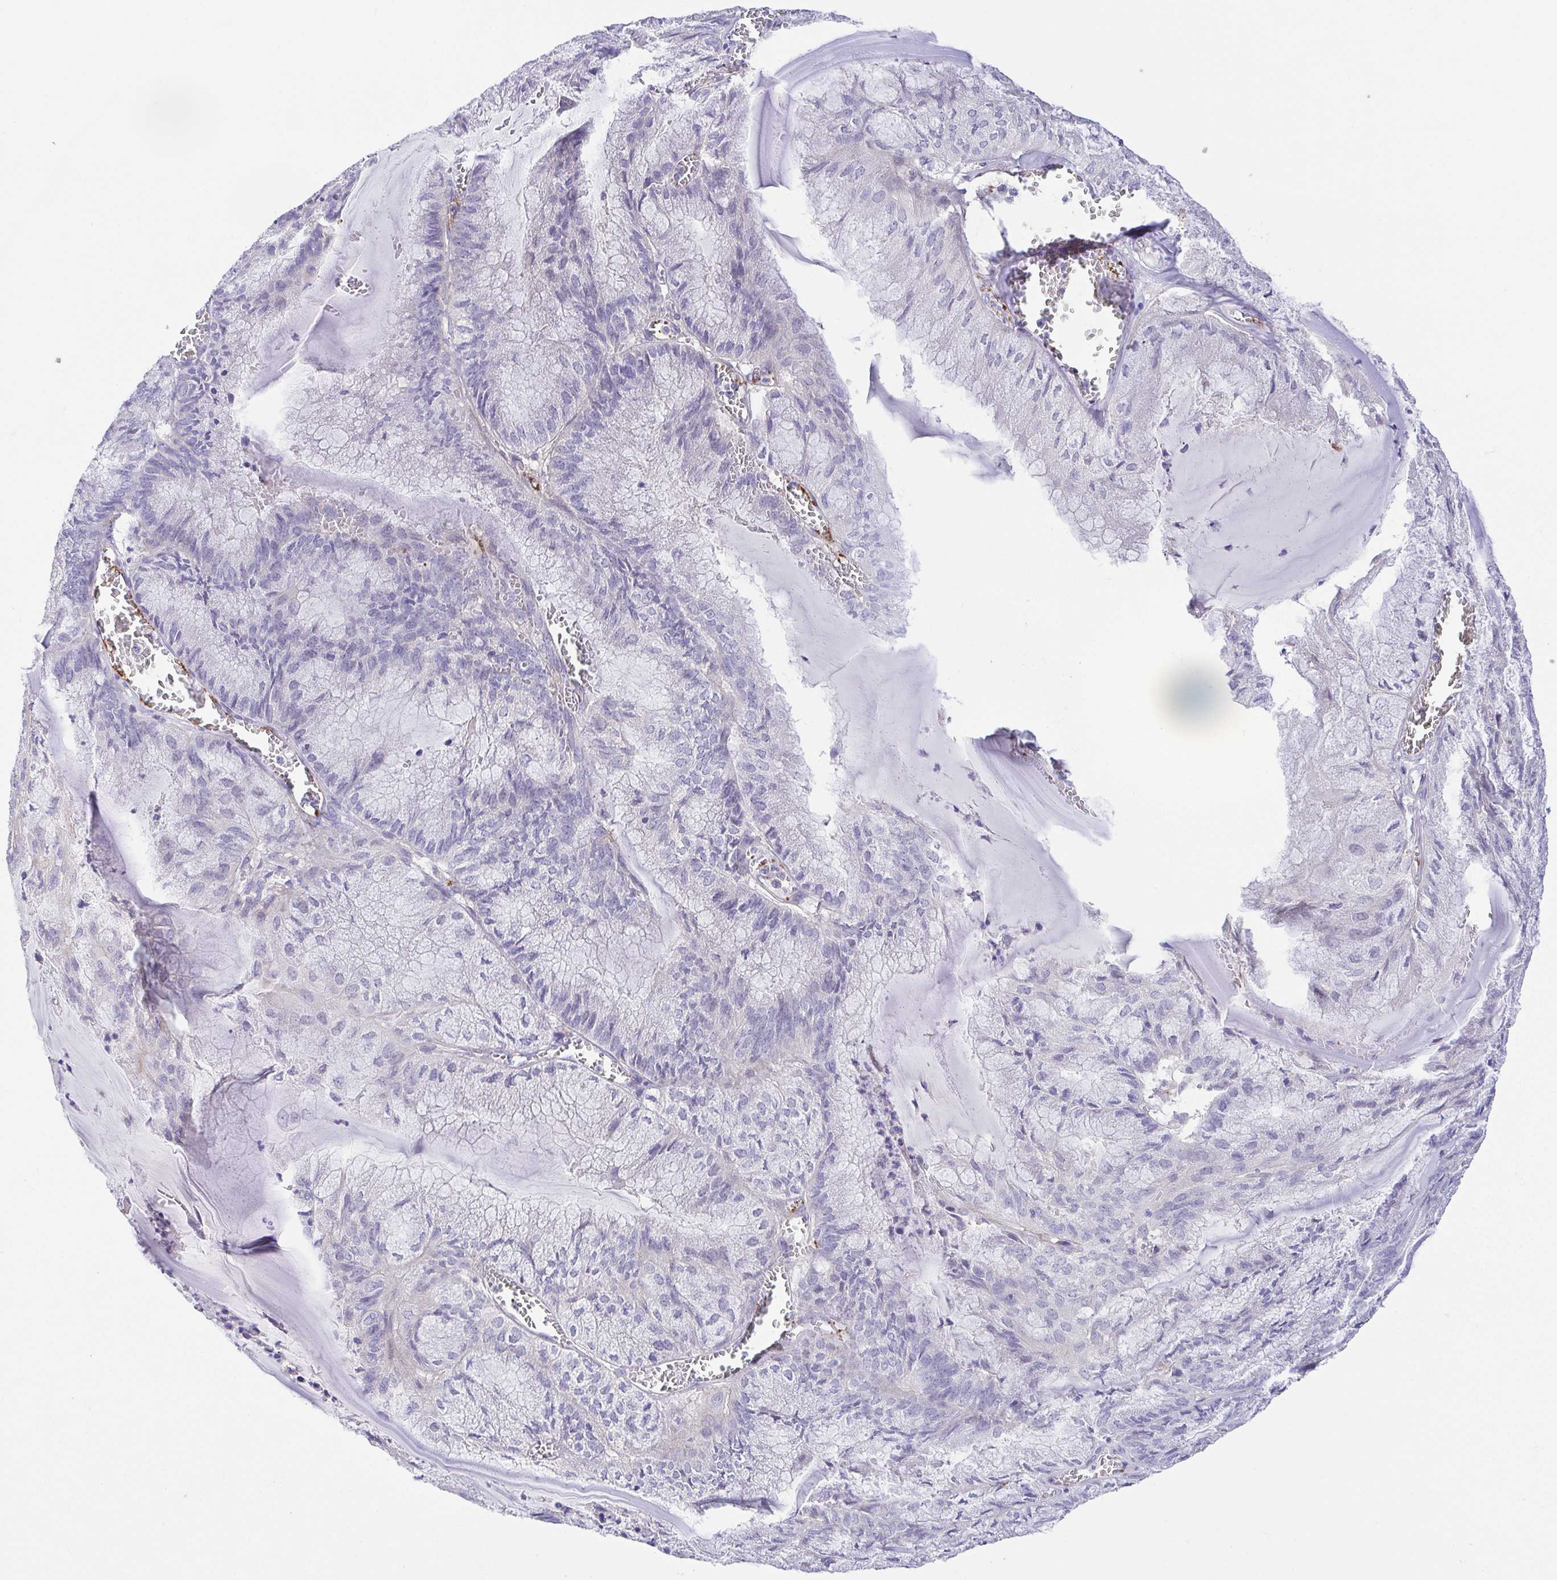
{"staining": {"intensity": "negative", "quantity": "none", "location": "none"}, "tissue": "endometrial cancer", "cell_type": "Tumor cells", "image_type": "cancer", "snomed": [{"axis": "morphology", "description": "Carcinoma, NOS"}, {"axis": "topography", "description": "Endometrium"}], "caption": "There is no significant positivity in tumor cells of endometrial cancer.", "gene": "PRR14L", "patient": {"sex": "female", "age": 62}}